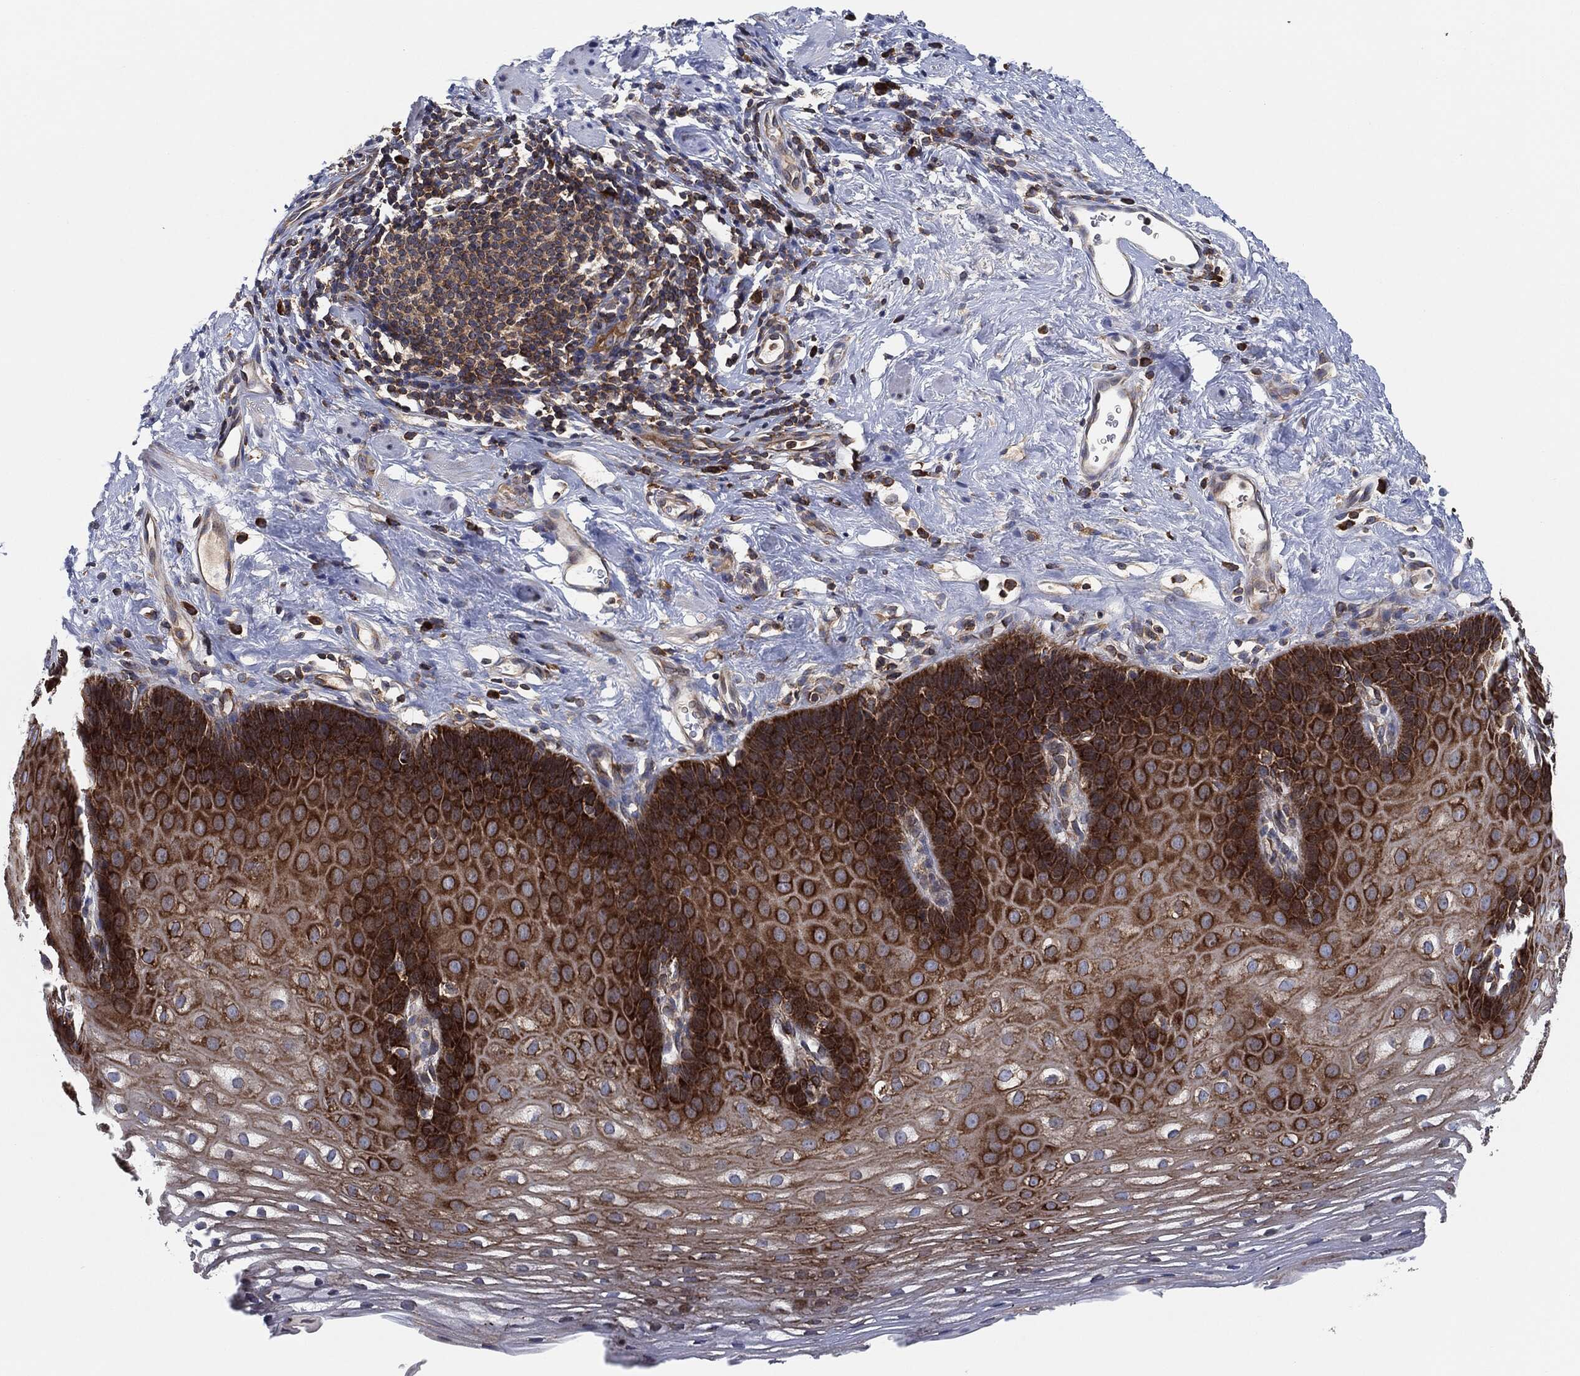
{"staining": {"intensity": "strong", "quantity": "25%-75%", "location": "cytoplasmic/membranous"}, "tissue": "esophagus", "cell_type": "Squamous epithelial cells", "image_type": "normal", "snomed": [{"axis": "morphology", "description": "Normal tissue, NOS"}, {"axis": "topography", "description": "Esophagus"}], "caption": "This is a histology image of immunohistochemistry staining of benign esophagus, which shows strong expression in the cytoplasmic/membranous of squamous epithelial cells.", "gene": "EIF2S2", "patient": {"sex": "male", "age": 64}}